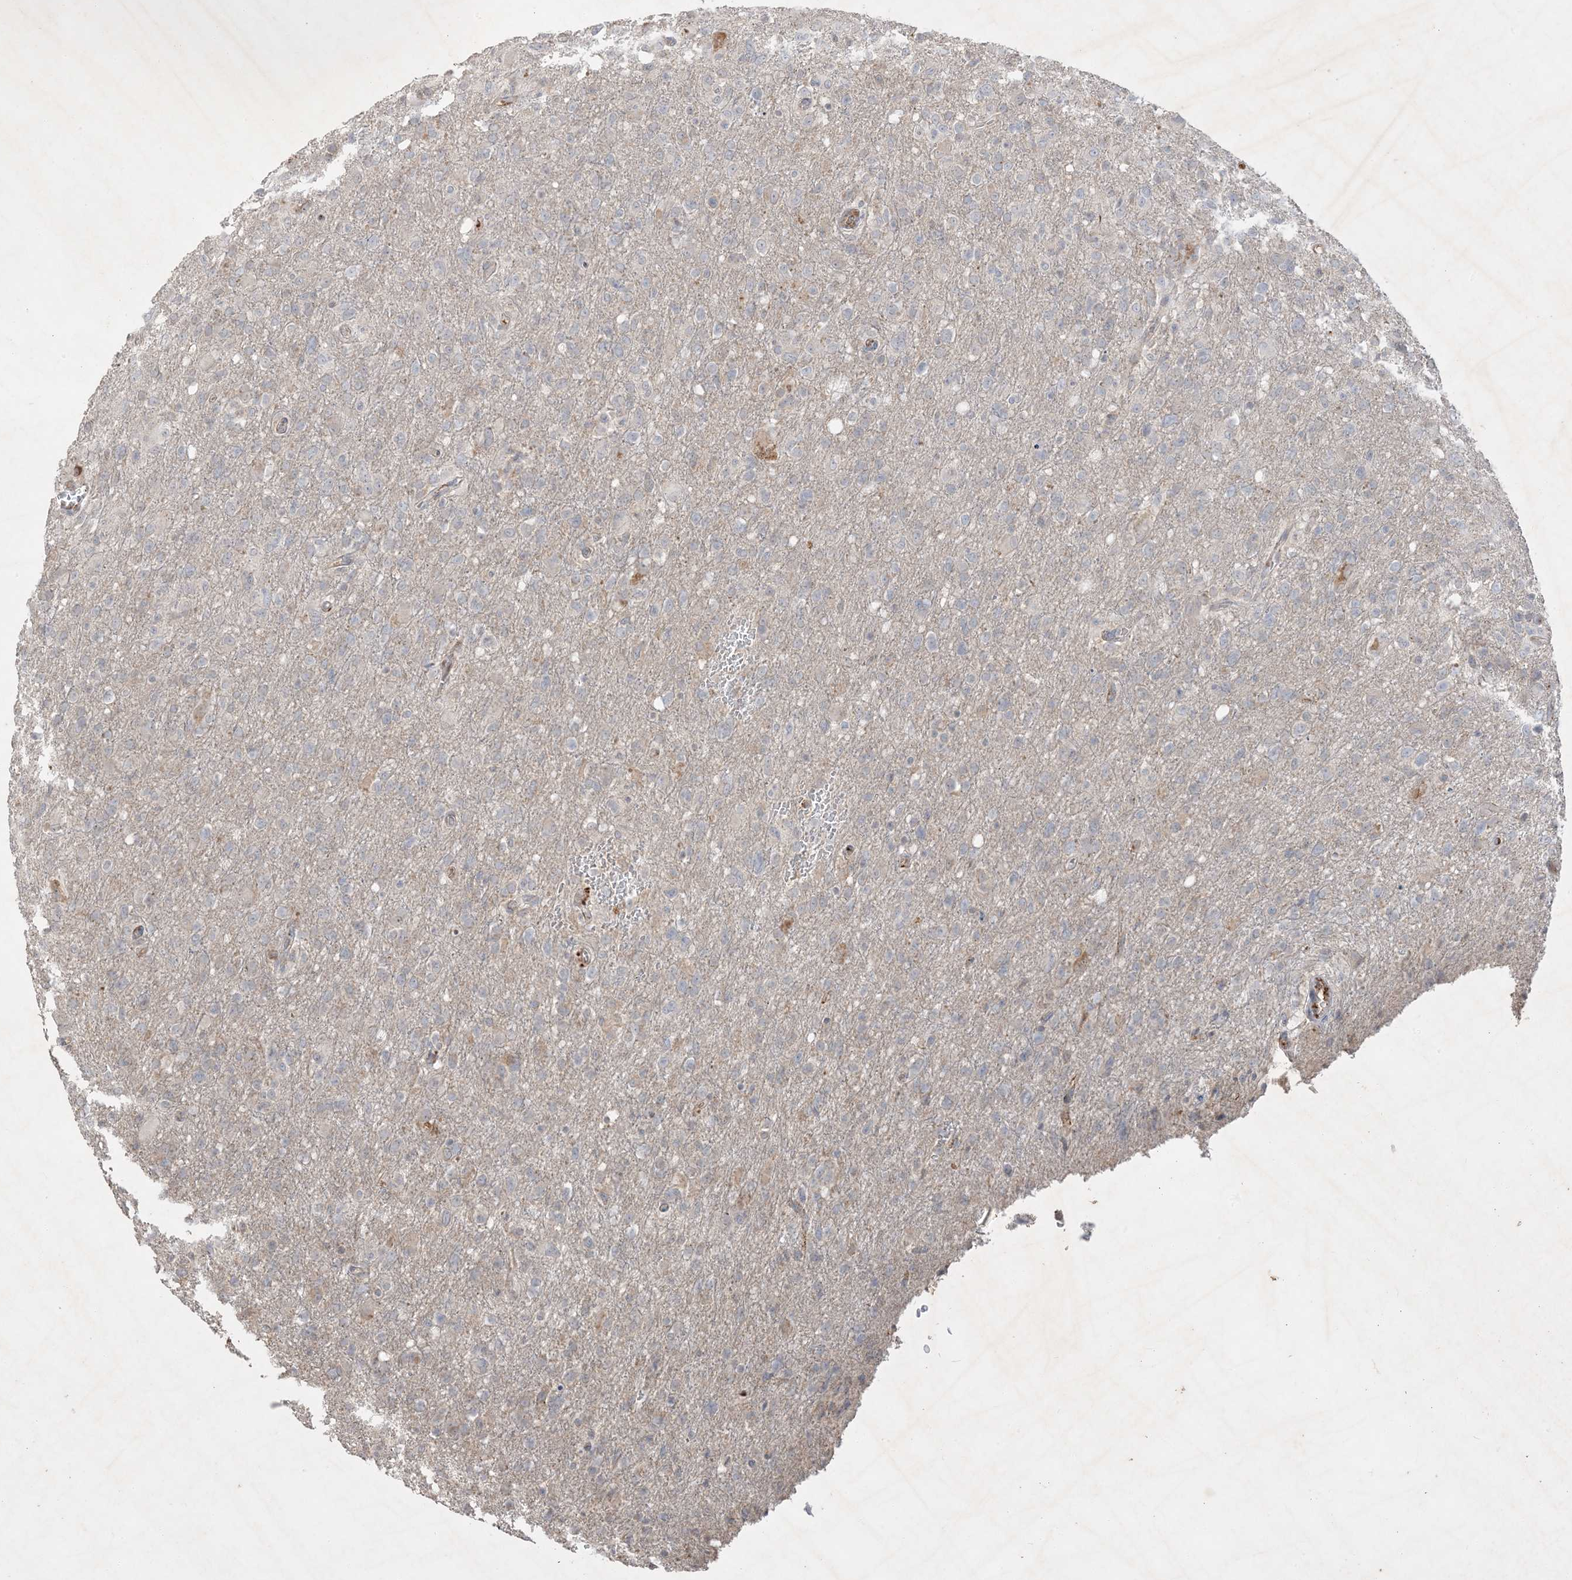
{"staining": {"intensity": "negative", "quantity": "none", "location": "none"}, "tissue": "glioma", "cell_type": "Tumor cells", "image_type": "cancer", "snomed": [{"axis": "morphology", "description": "Glioma, malignant, High grade"}, {"axis": "topography", "description": "Brain"}], "caption": "Immunohistochemistry (IHC) of malignant glioma (high-grade) demonstrates no staining in tumor cells. The staining is performed using DAB brown chromogen with nuclei counter-stained in using hematoxylin.", "gene": "PRSS36", "patient": {"sex": "female", "age": 57}}